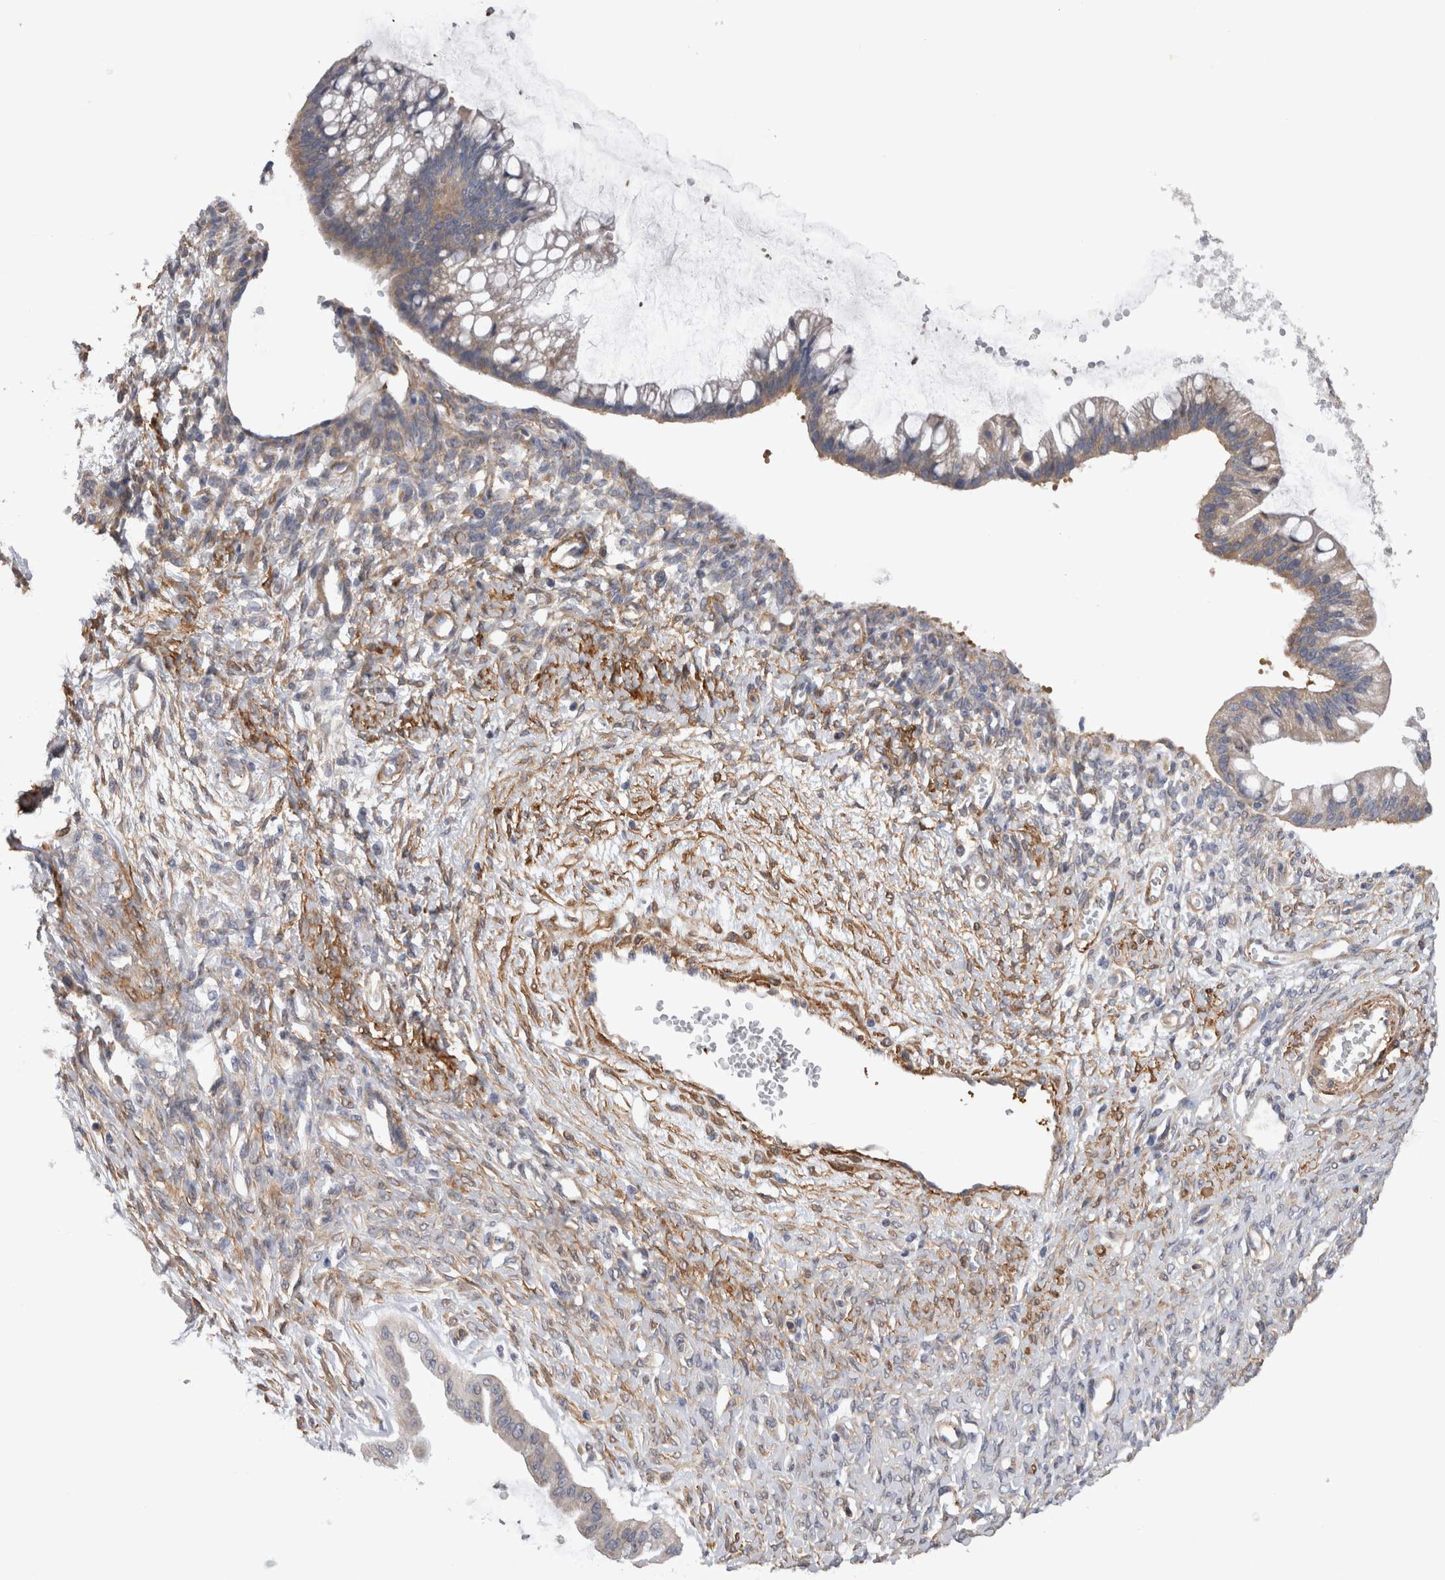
{"staining": {"intensity": "weak", "quantity": "25%-75%", "location": "cytoplasmic/membranous"}, "tissue": "ovarian cancer", "cell_type": "Tumor cells", "image_type": "cancer", "snomed": [{"axis": "morphology", "description": "Cystadenocarcinoma, mucinous, NOS"}, {"axis": "topography", "description": "Ovary"}], "caption": "Protein staining exhibits weak cytoplasmic/membranous positivity in about 25%-75% of tumor cells in mucinous cystadenocarcinoma (ovarian).", "gene": "EPRS1", "patient": {"sex": "female", "age": 73}}